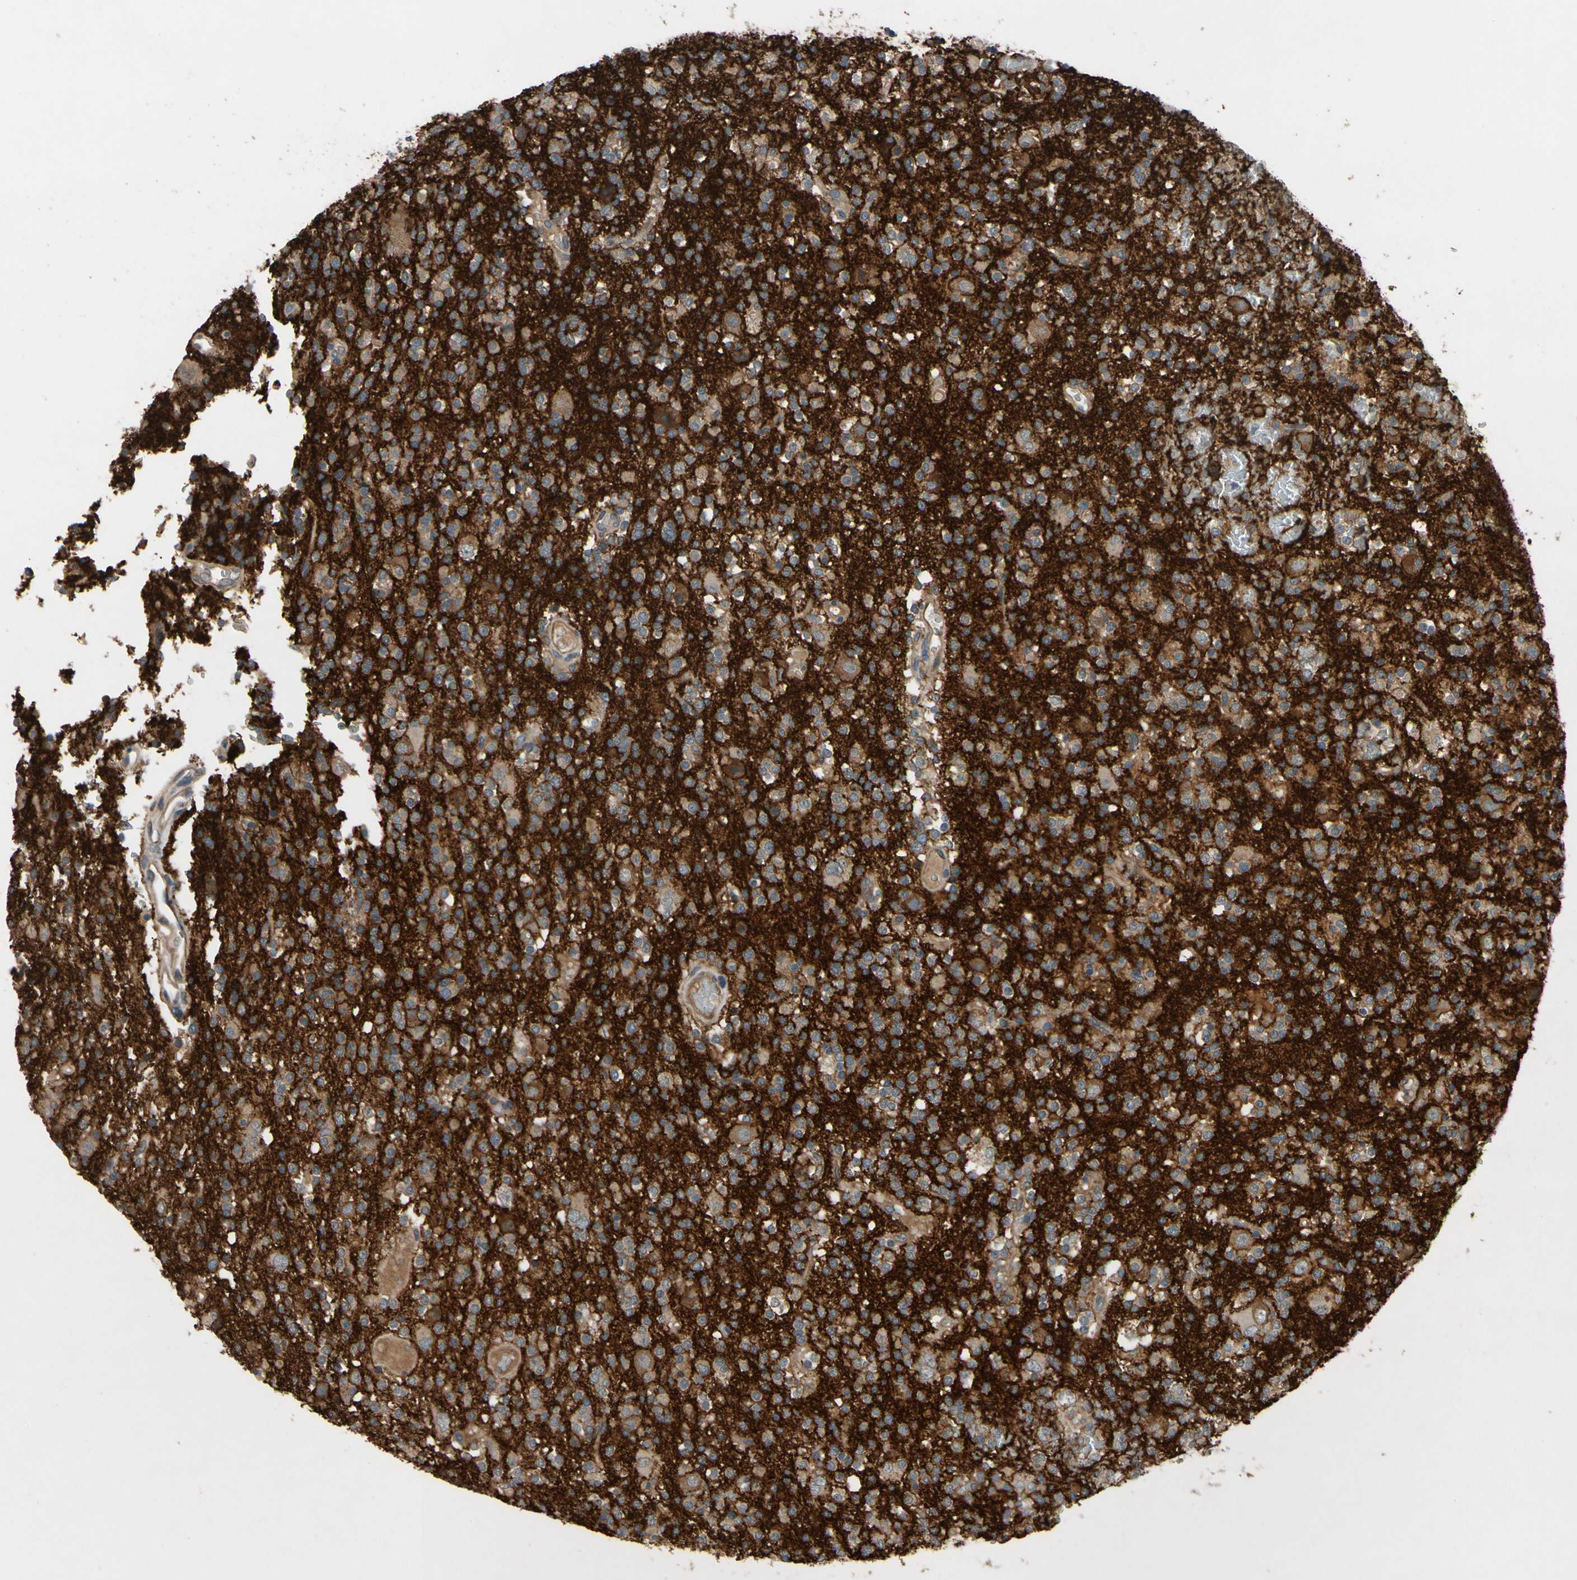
{"staining": {"intensity": "weak", "quantity": ">75%", "location": "cytoplasmic/membranous"}, "tissue": "glioma", "cell_type": "Tumor cells", "image_type": "cancer", "snomed": [{"axis": "morphology", "description": "Glioma, malignant, High grade"}, {"axis": "topography", "description": "Brain"}], "caption": "Weak cytoplasmic/membranous staining for a protein is identified in approximately >75% of tumor cells of malignant glioma (high-grade) using immunohistochemistry.", "gene": "ICAM5", "patient": {"sex": "male", "age": 47}}